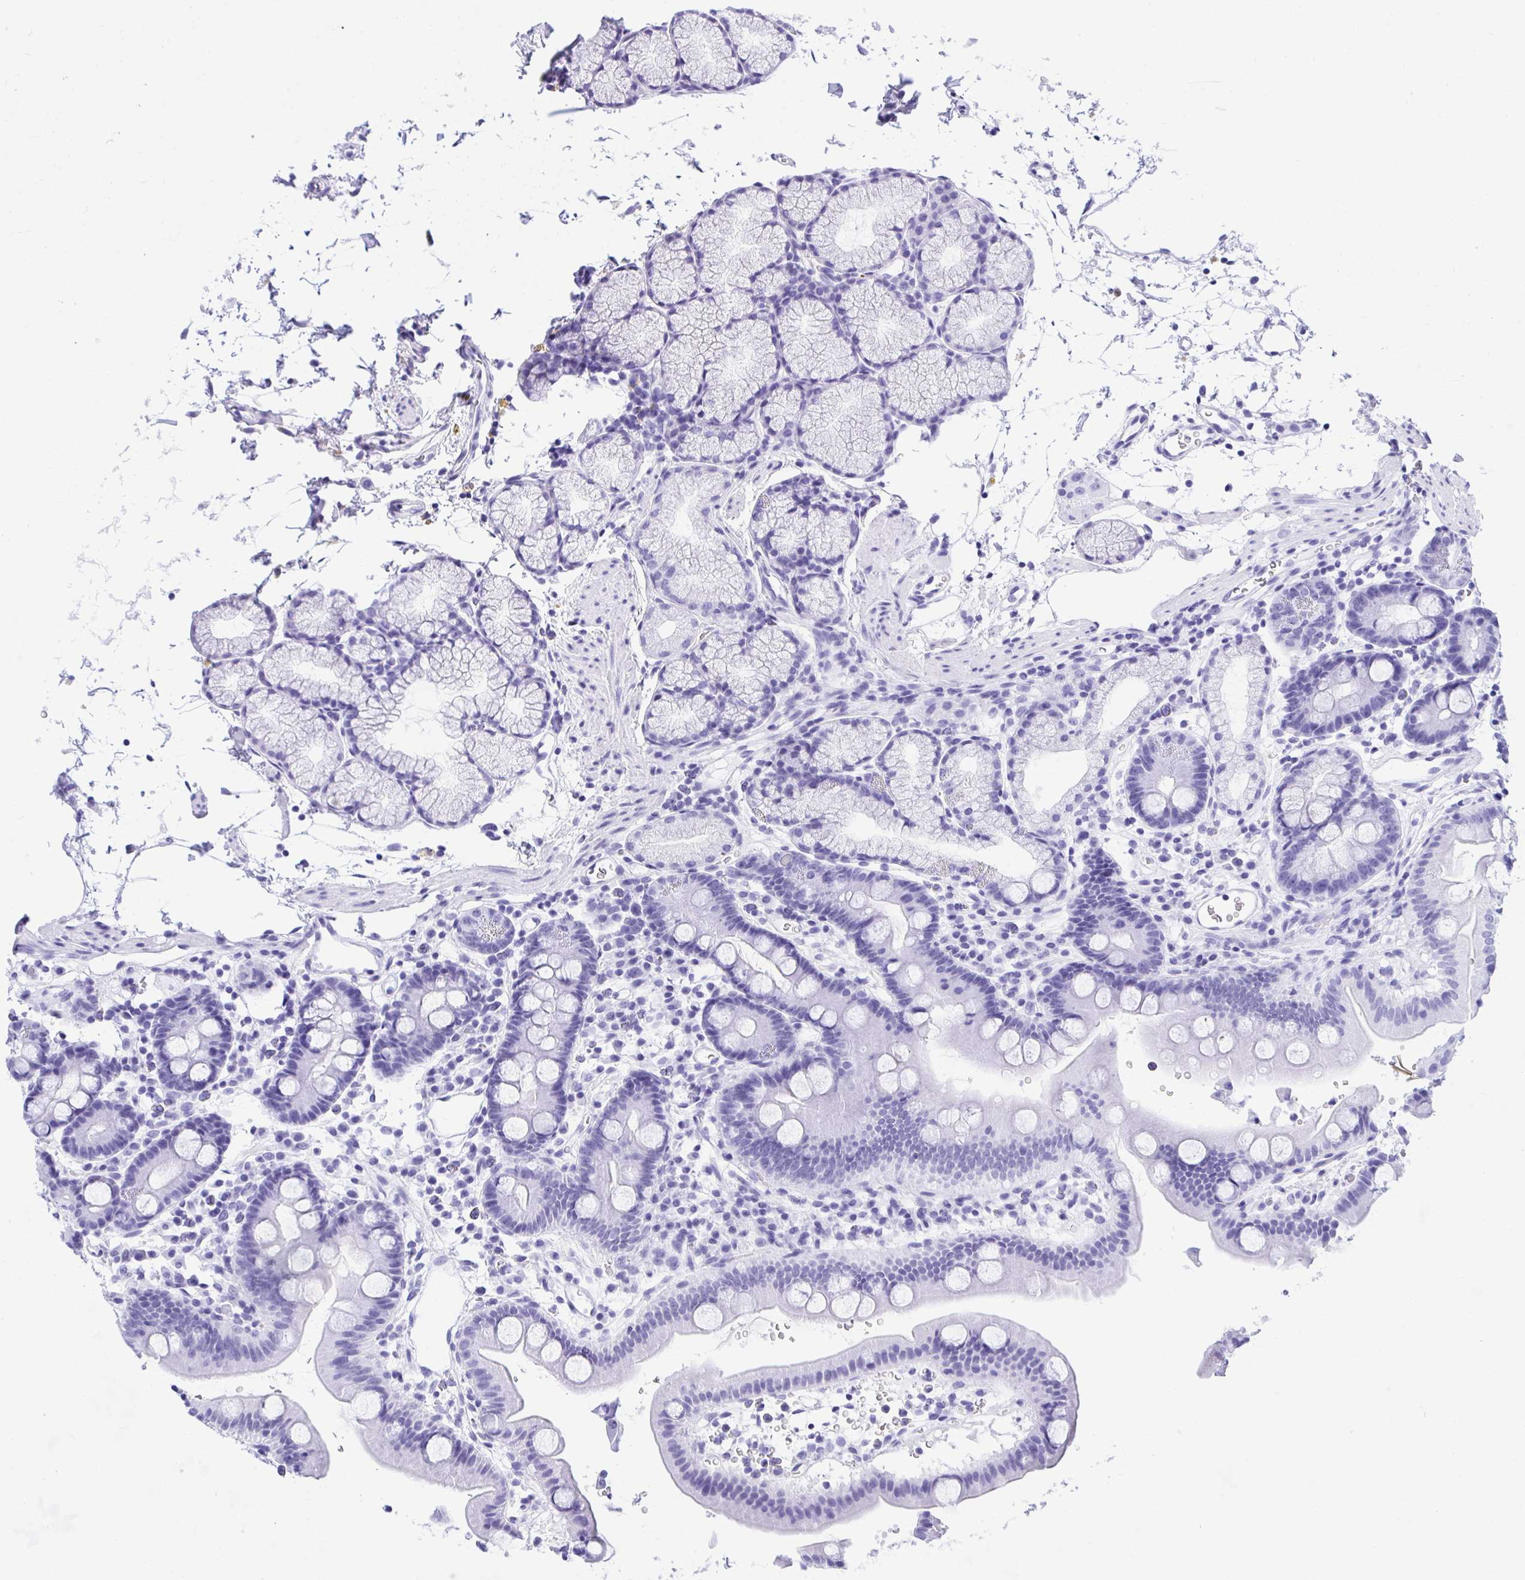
{"staining": {"intensity": "negative", "quantity": "none", "location": "none"}, "tissue": "duodenum", "cell_type": "Glandular cells", "image_type": "normal", "snomed": [{"axis": "morphology", "description": "Normal tissue, NOS"}, {"axis": "topography", "description": "Duodenum"}], "caption": "A high-resolution image shows immunohistochemistry (IHC) staining of normal duodenum, which displays no significant positivity in glandular cells. The staining is performed using DAB (3,3'-diaminobenzidine) brown chromogen with nuclei counter-stained in using hematoxylin.", "gene": "TLN2", "patient": {"sex": "male", "age": 59}}